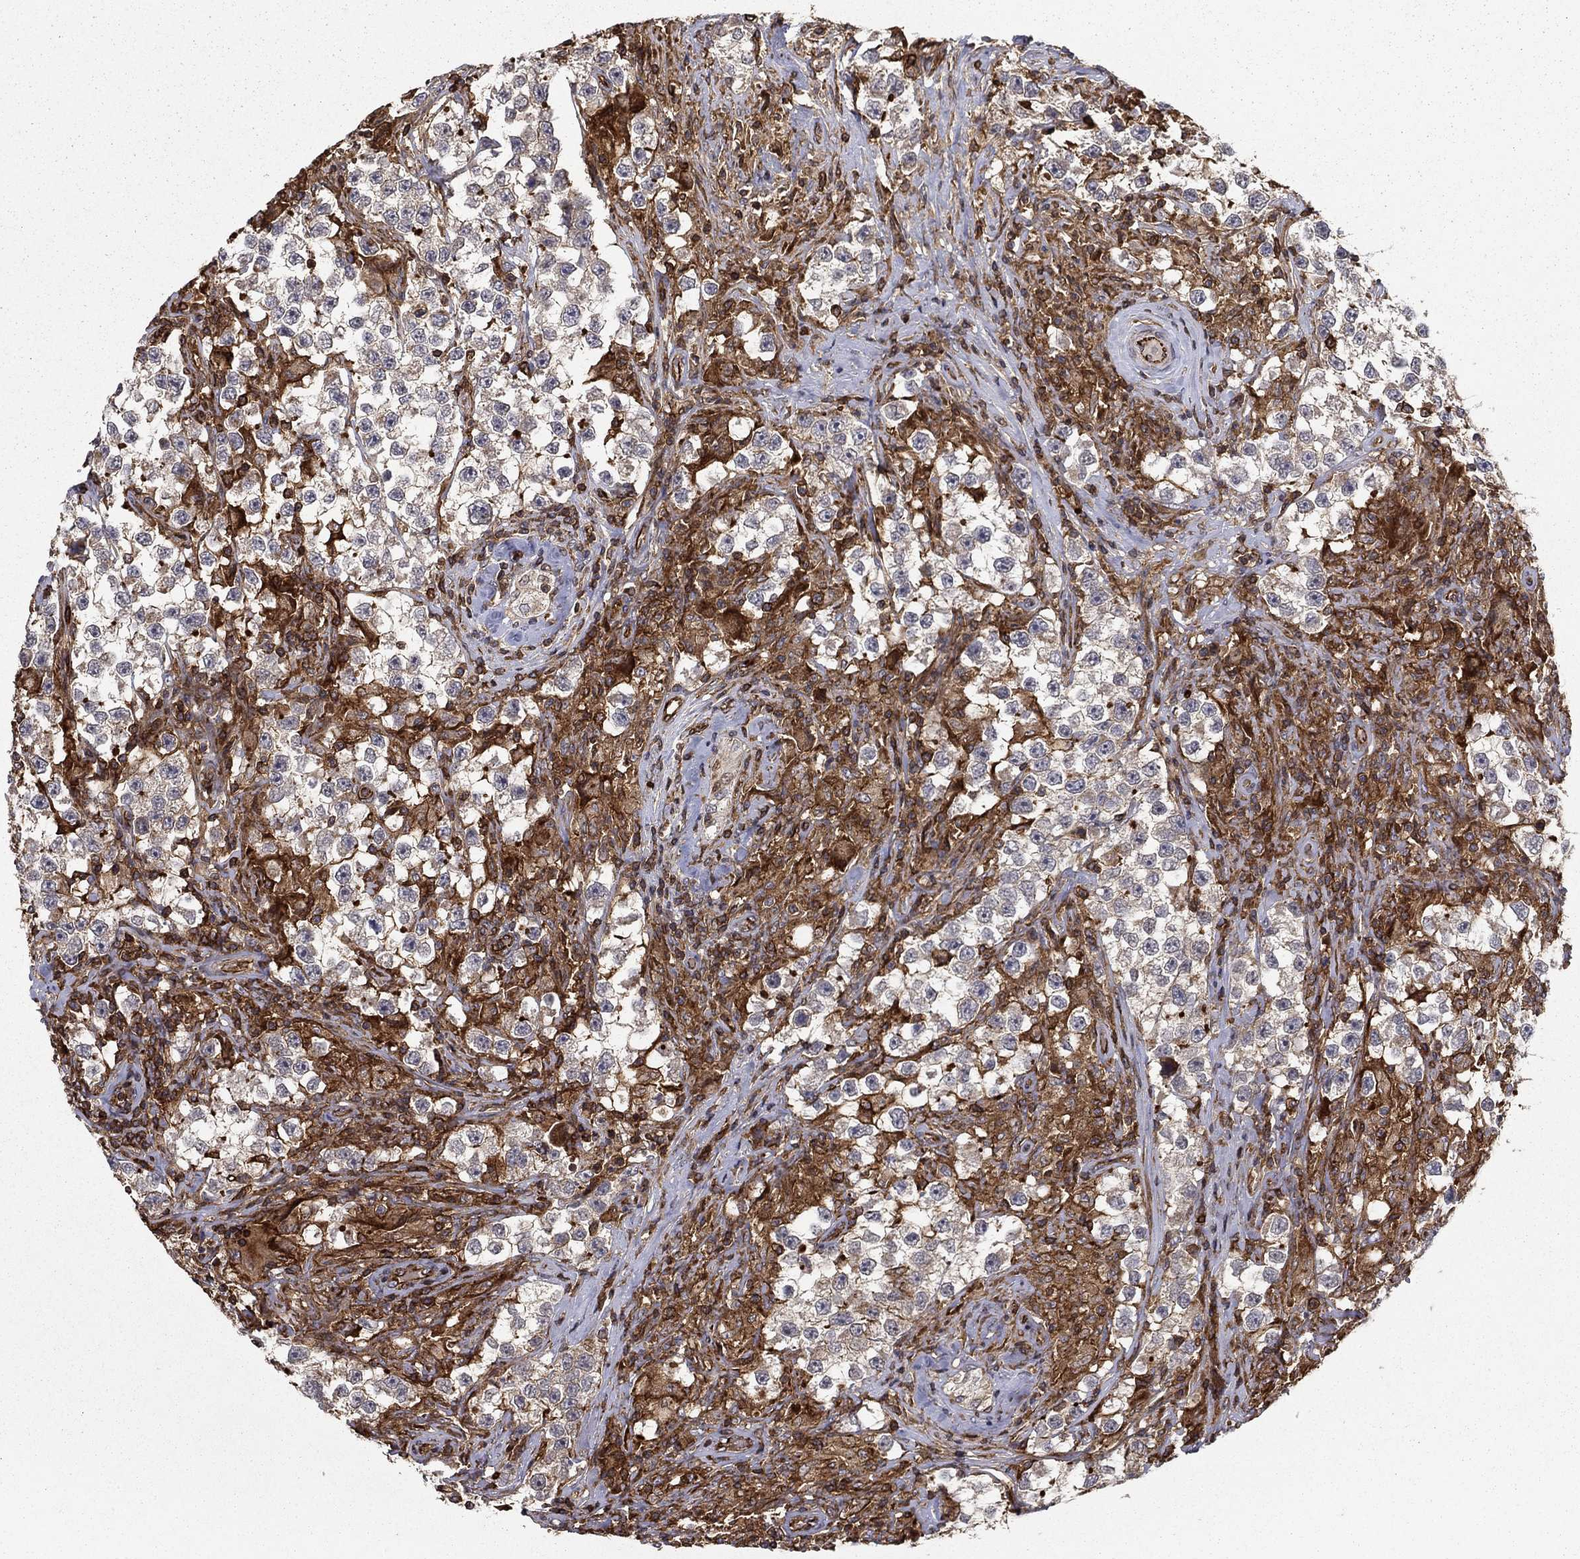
{"staining": {"intensity": "negative", "quantity": "none", "location": "none"}, "tissue": "testis cancer", "cell_type": "Tumor cells", "image_type": "cancer", "snomed": [{"axis": "morphology", "description": "Seminoma, NOS"}, {"axis": "topography", "description": "Testis"}], "caption": "Photomicrograph shows no significant protein expression in tumor cells of testis cancer (seminoma).", "gene": "ADM", "patient": {"sex": "male", "age": 46}}